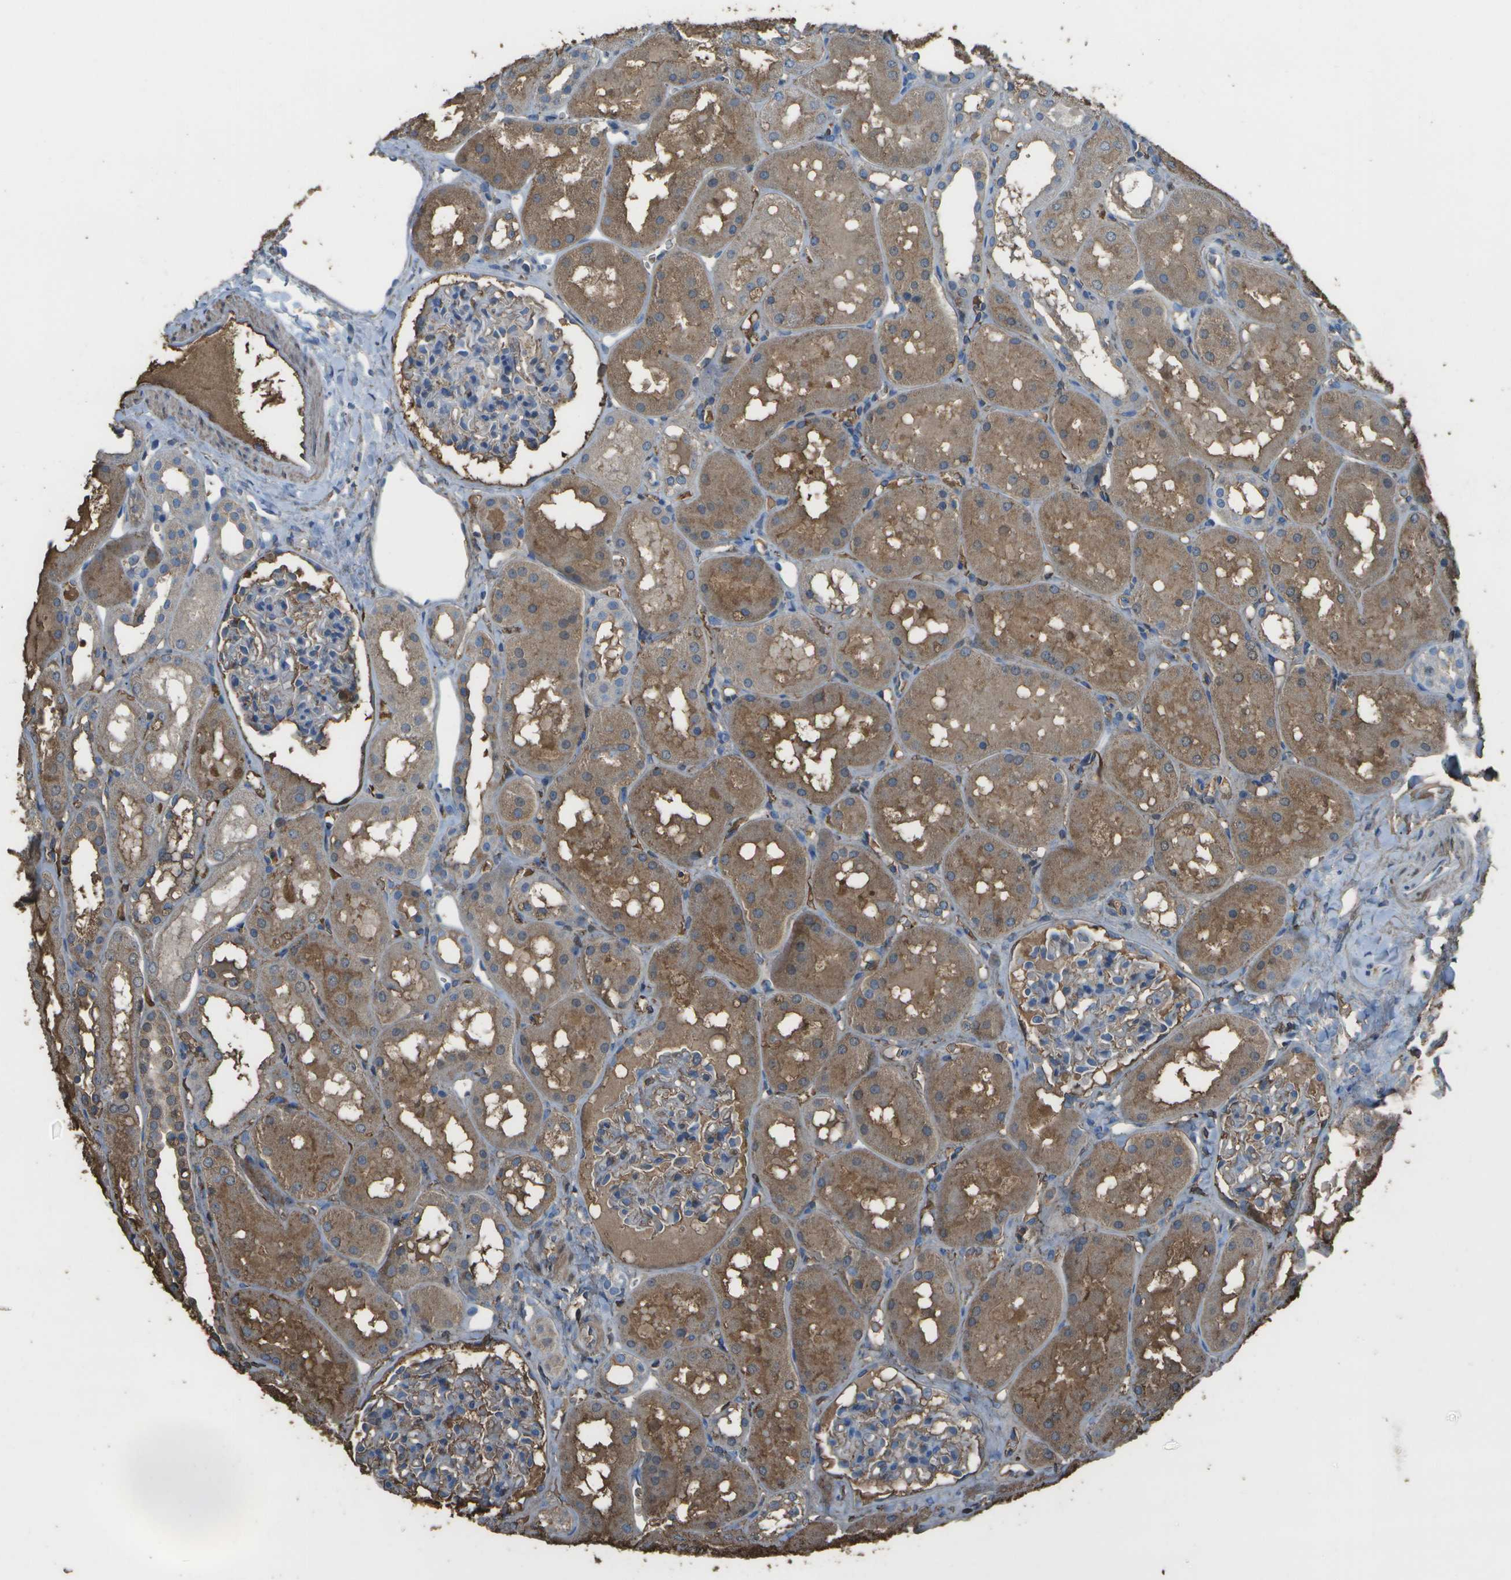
{"staining": {"intensity": "moderate", "quantity": "25%-75%", "location": "cytoplasmic/membranous"}, "tissue": "kidney", "cell_type": "Cells in glomeruli", "image_type": "normal", "snomed": [{"axis": "morphology", "description": "Normal tissue, NOS"}, {"axis": "topography", "description": "Kidney"}, {"axis": "topography", "description": "Urinary bladder"}], "caption": "A high-resolution micrograph shows IHC staining of benign kidney, which displays moderate cytoplasmic/membranous staining in about 25%-75% of cells in glomeruli.", "gene": "CYP4F11", "patient": {"sex": "male", "age": 16}}